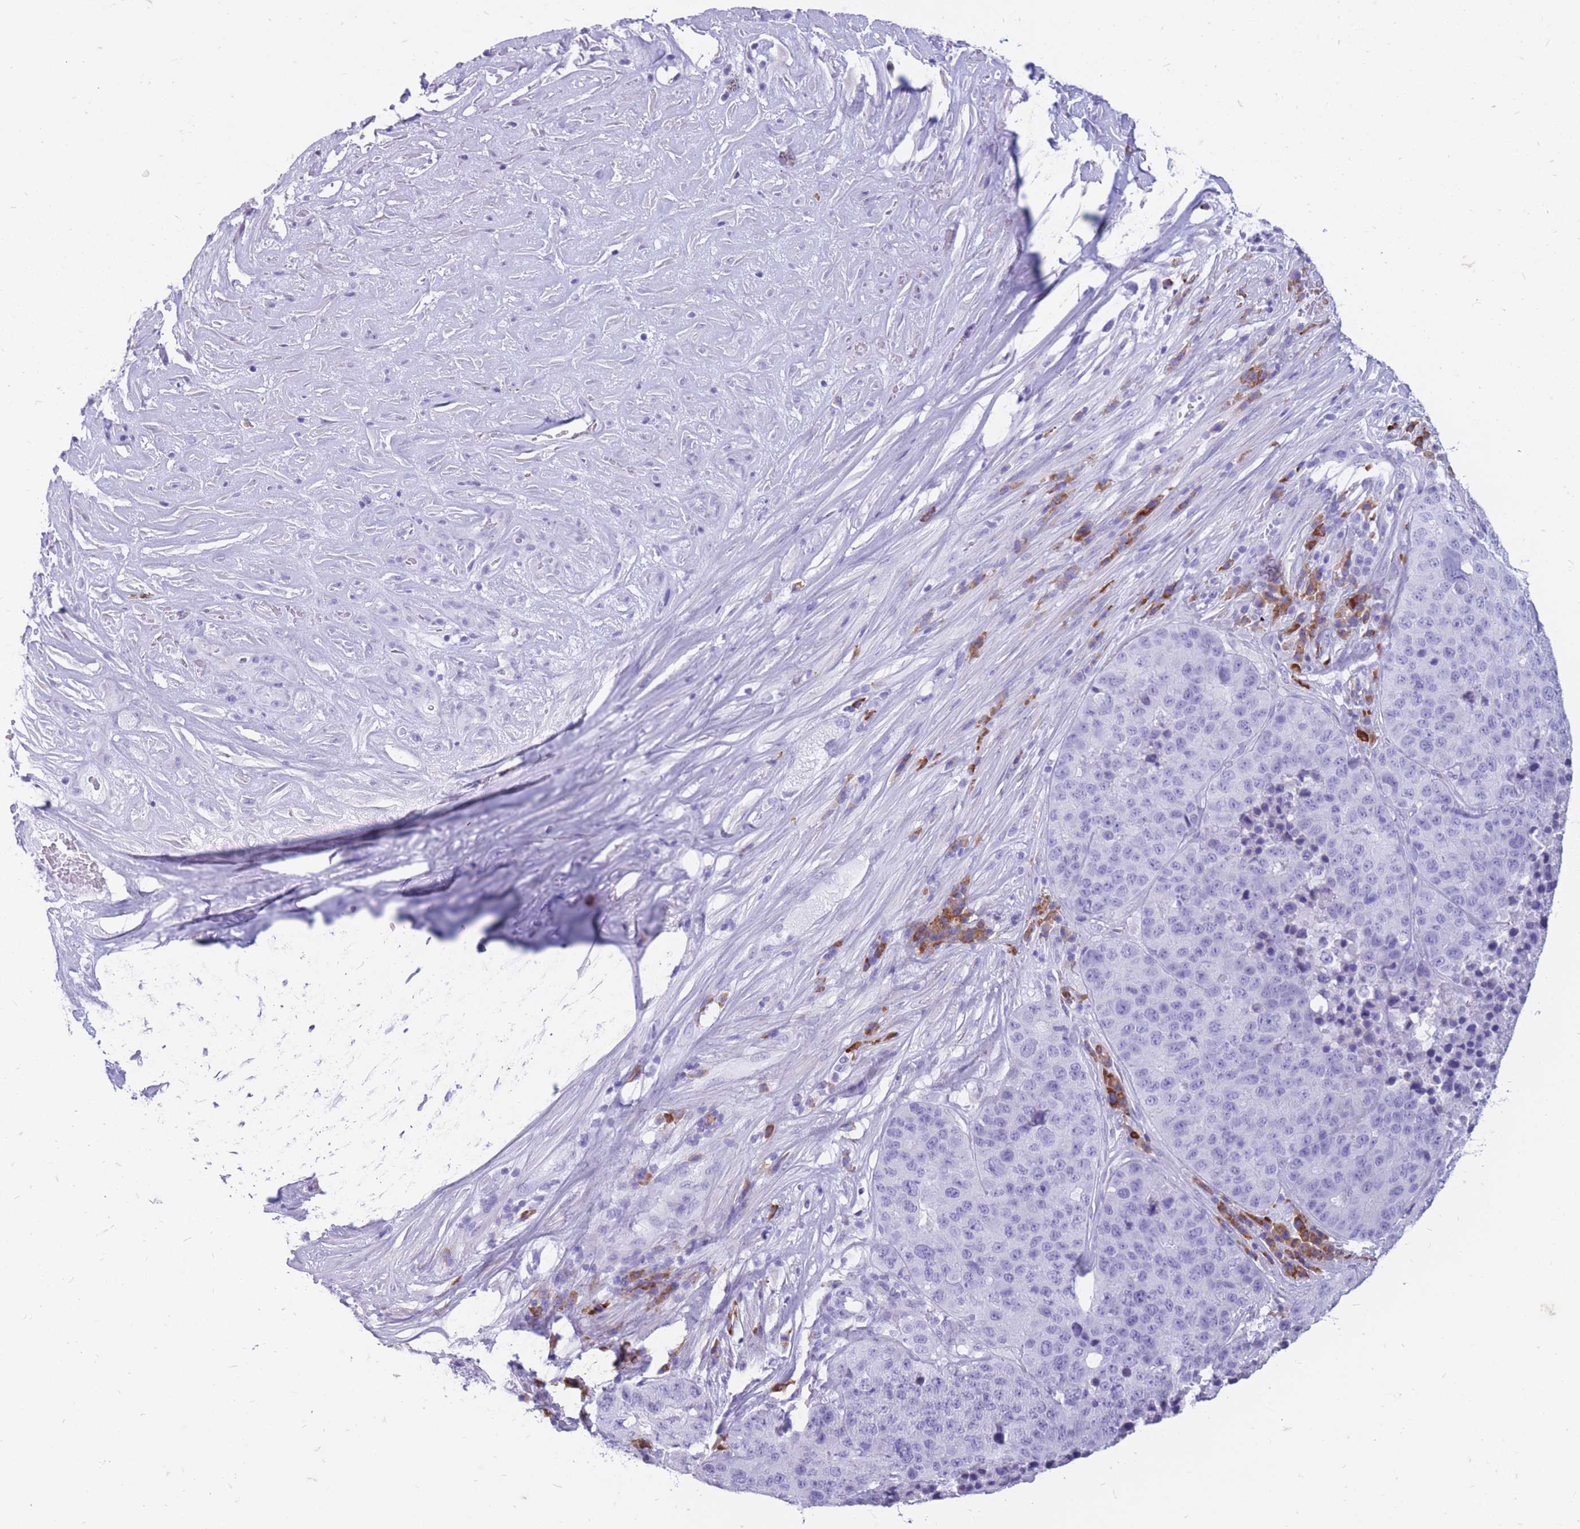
{"staining": {"intensity": "negative", "quantity": "none", "location": "none"}, "tissue": "stomach cancer", "cell_type": "Tumor cells", "image_type": "cancer", "snomed": [{"axis": "morphology", "description": "Adenocarcinoma, NOS"}, {"axis": "topography", "description": "Stomach"}], "caption": "An immunohistochemistry (IHC) micrograph of stomach cancer (adenocarcinoma) is shown. There is no staining in tumor cells of stomach cancer (adenocarcinoma).", "gene": "ZFP37", "patient": {"sex": "male", "age": 71}}